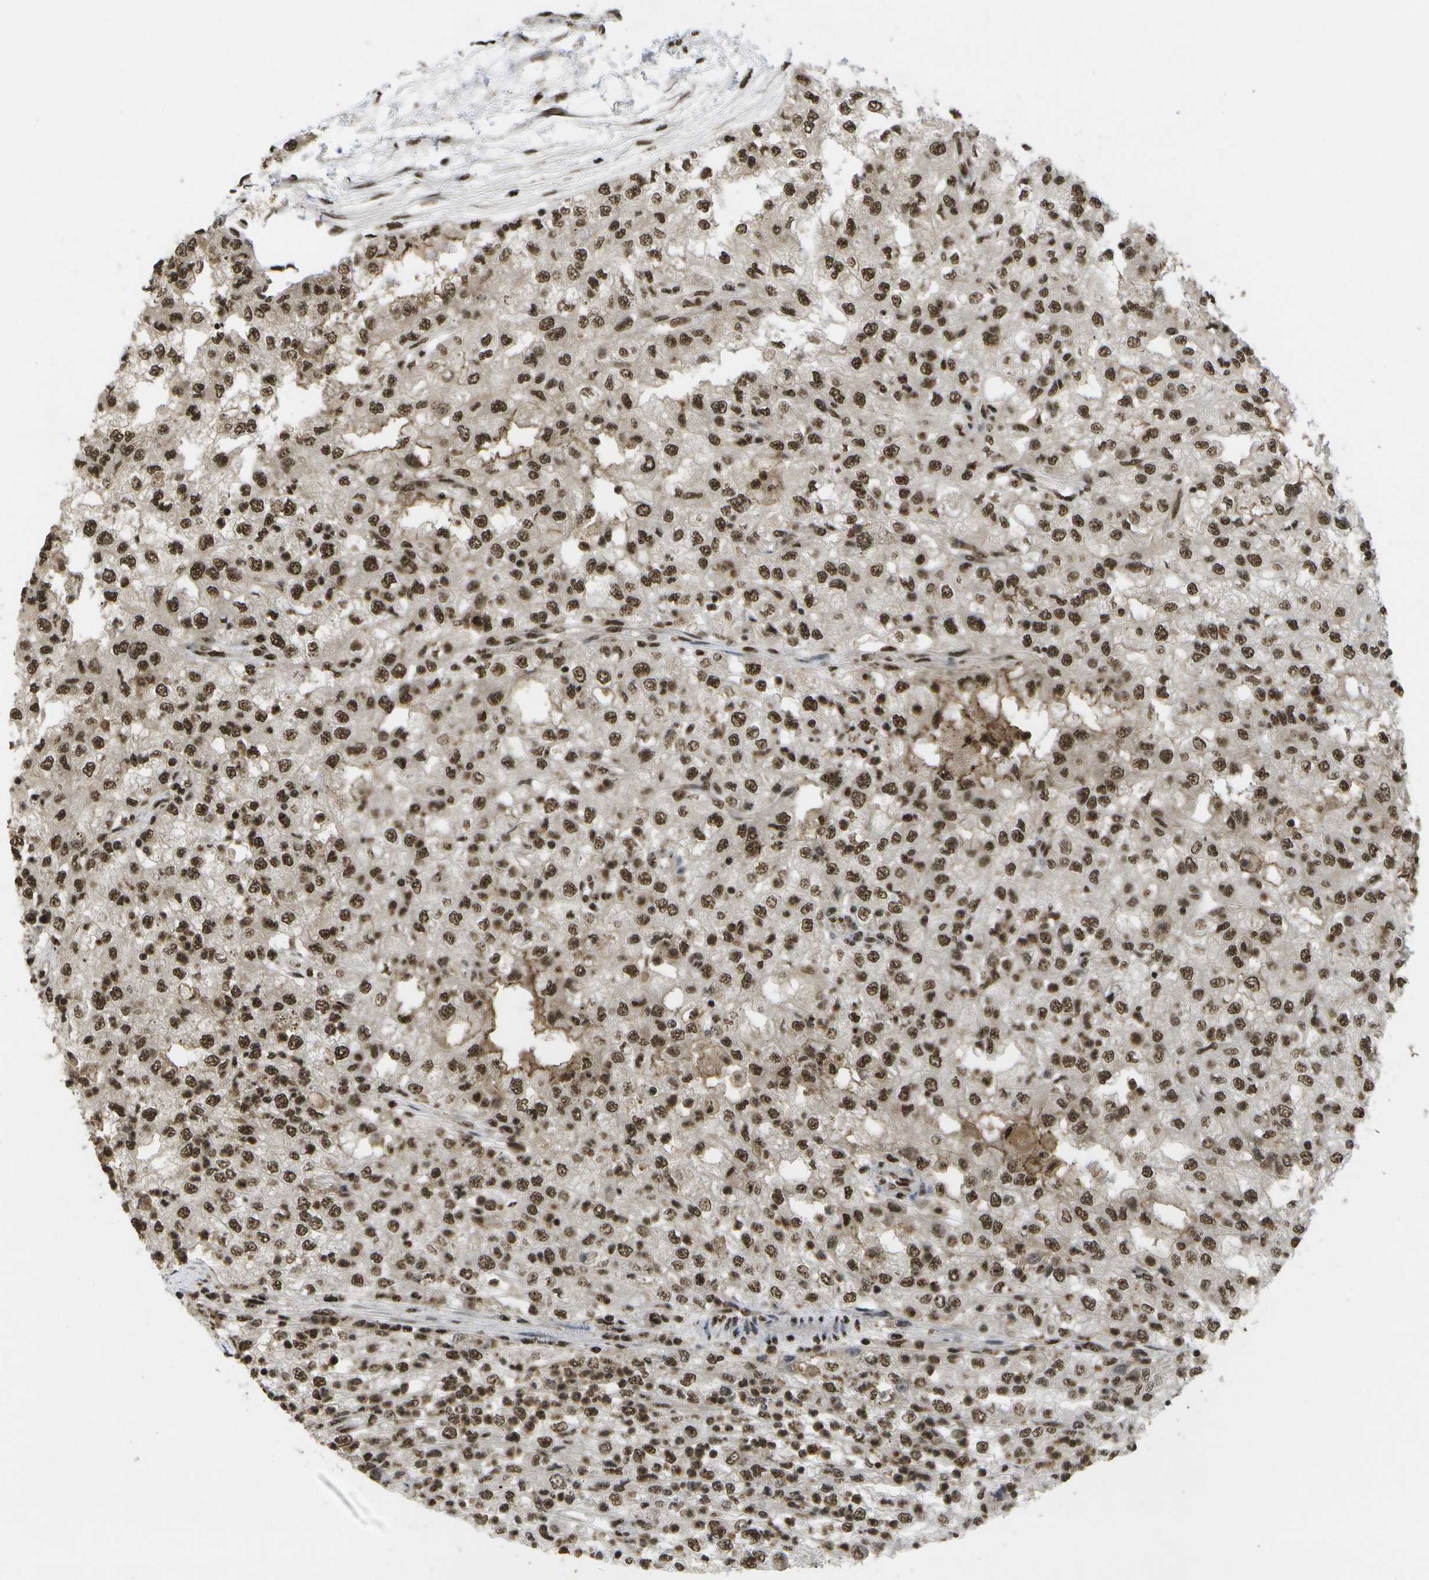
{"staining": {"intensity": "strong", "quantity": ">75%", "location": "nuclear"}, "tissue": "renal cancer", "cell_type": "Tumor cells", "image_type": "cancer", "snomed": [{"axis": "morphology", "description": "Adenocarcinoma, NOS"}, {"axis": "topography", "description": "Kidney"}], "caption": "A brown stain highlights strong nuclear expression of a protein in human renal adenocarcinoma tumor cells.", "gene": "SPEN", "patient": {"sex": "female", "age": 54}}